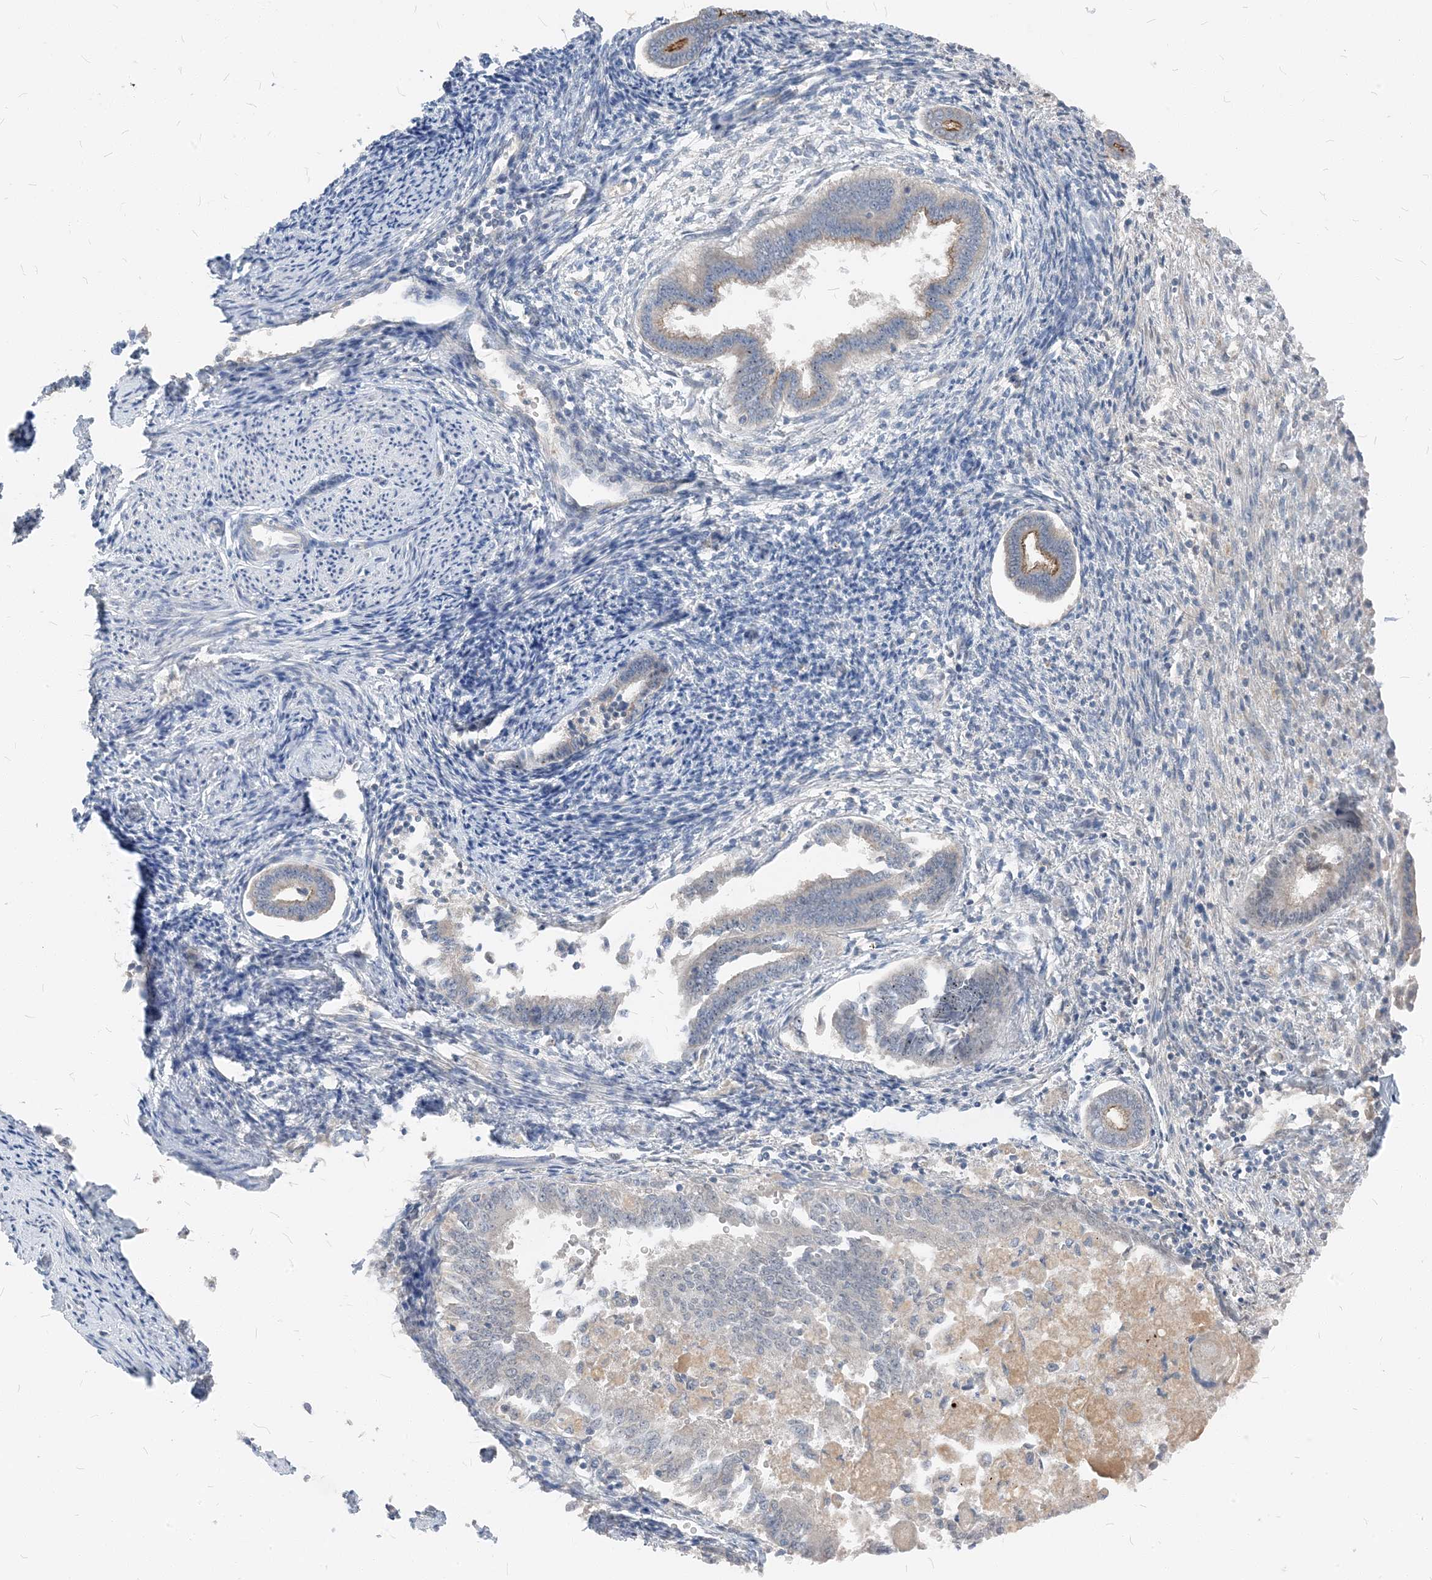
{"staining": {"intensity": "negative", "quantity": "none", "location": "none"}, "tissue": "endometrium", "cell_type": "Cells in endometrial stroma", "image_type": "normal", "snomed": [{"axis": "morphology", "description": "Normal tissue, NOS"}, {"axis": "topography", "description": "Endometrium"}], "caption": "This is an immunohistochemistry (IHC) image of unremarkable endometrium. There is no positivity in cells in endometrial stroma.", "gene": "NCOA7", "patient": {"sex": "female", "age": 56}}